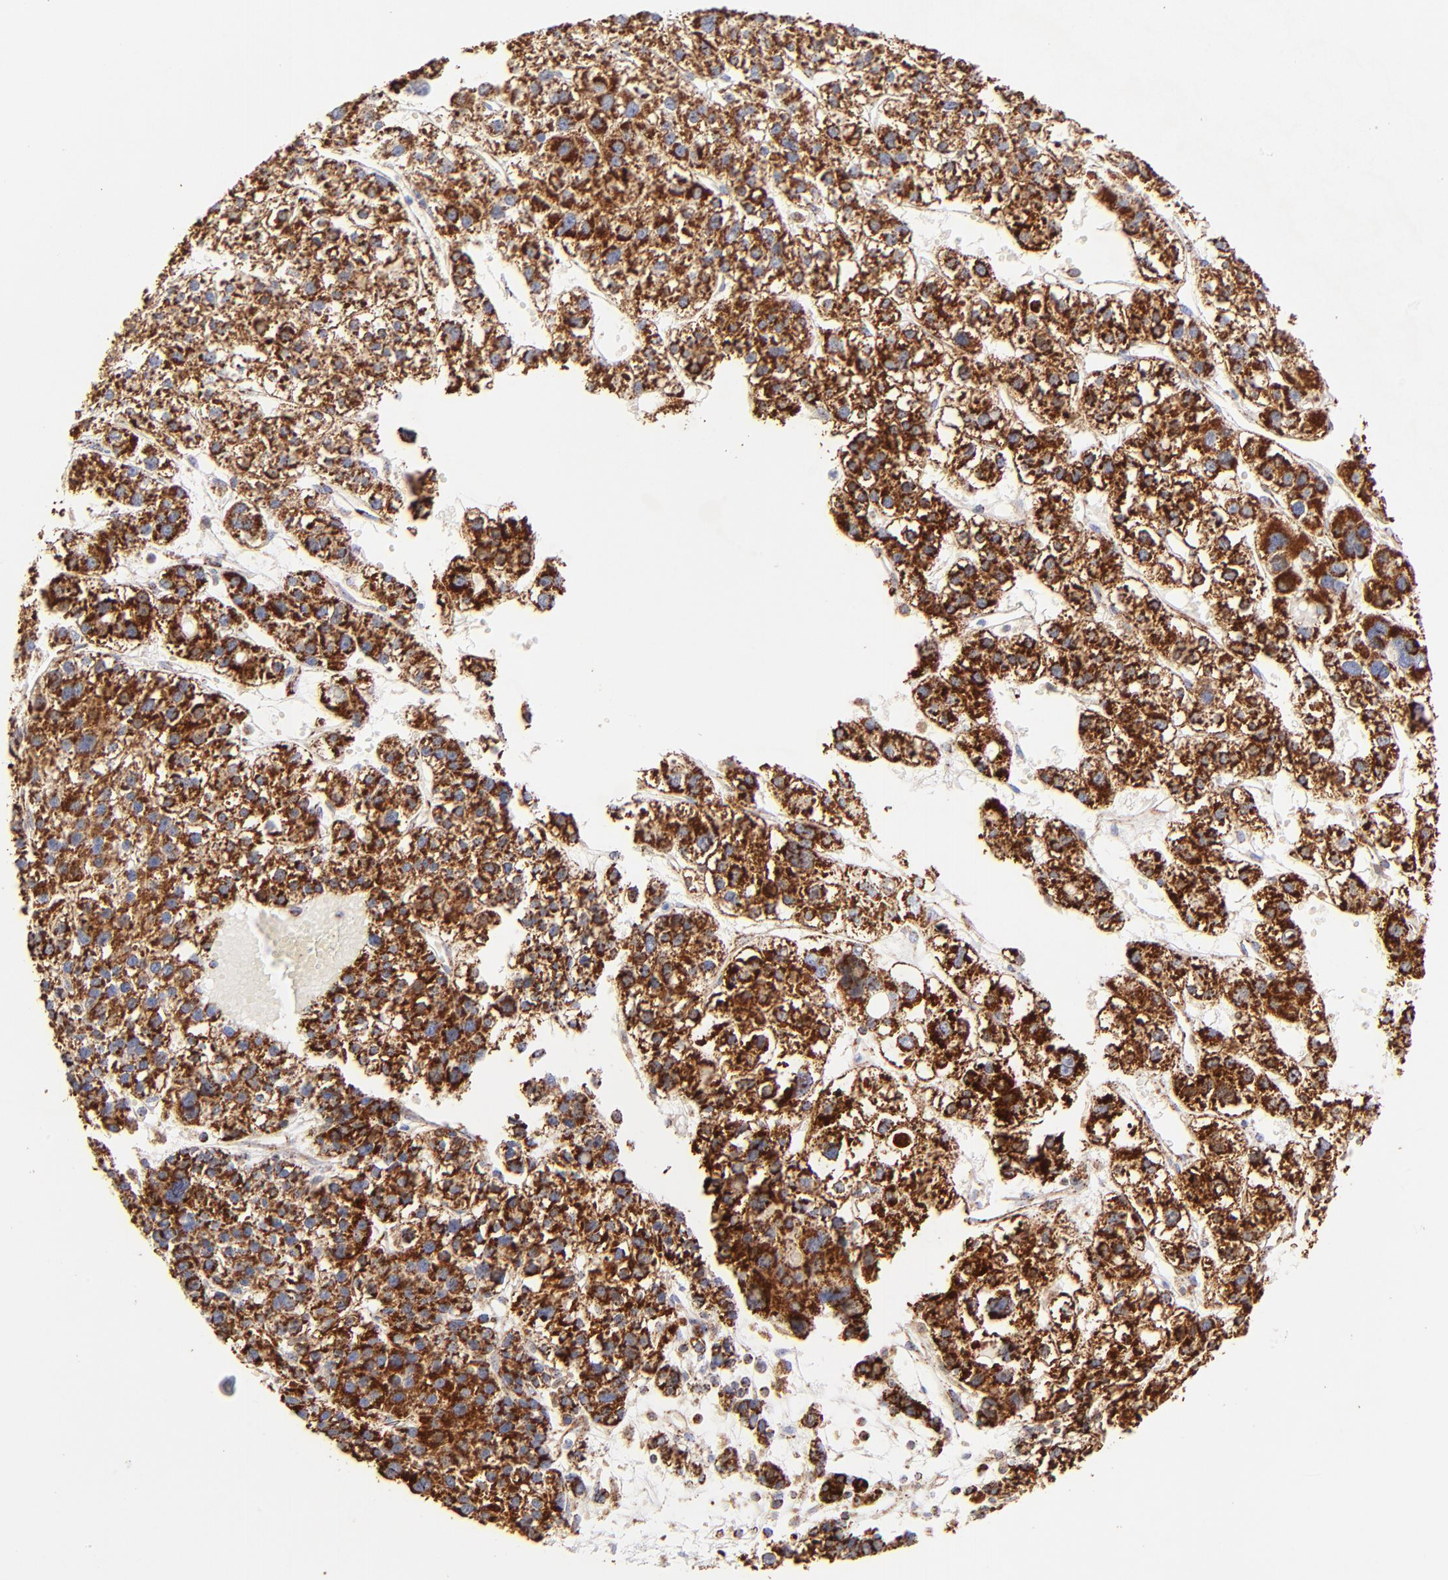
{"staining": {"intensity": "strong", "quantity": "25%-75%", "location": "cytoplasmic/membranous"}, "tissue": "liver cancer", "cell_type": "Tumor cells", "image_type": "cancer", "snomed": [{"axis": "morphology", "description": "Carcinoma, Hepatocellular, NOS"}, {"axis": "topography", "description": "Liver"}], "caption": "Immunohistochemical staining of liver cancer exhibits strong cytoplasmic/membranous protein positivity in about 25%-75% of tumor cells.", "gene": "ECH1", "patient": {"sex": "female", "age": 85}}